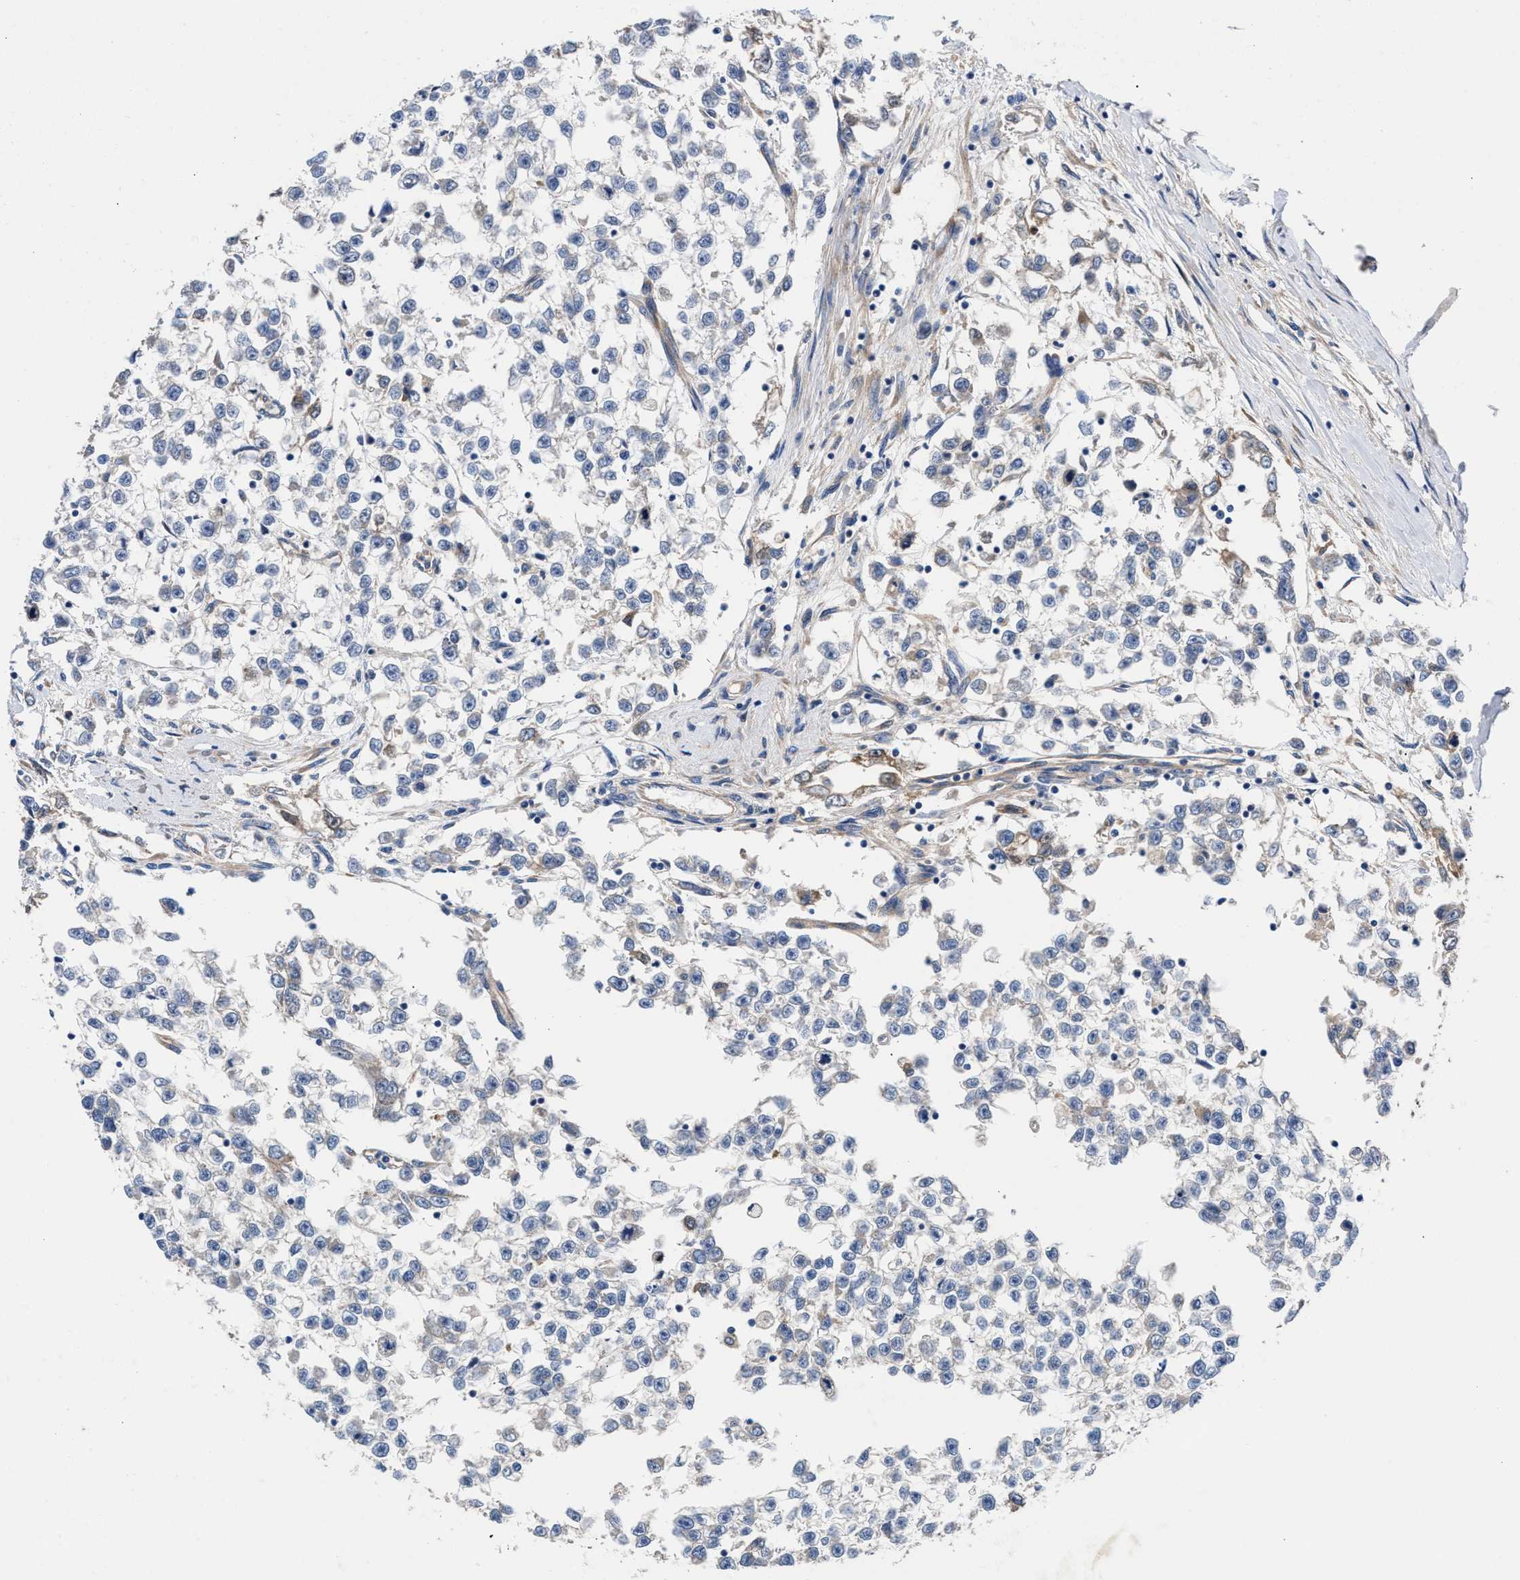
{"staining": {"intensity": "negative", "quantity": "none", "location": "none"}, "tissue": "testis cancer", "cell_type": "Tumor cells", "image_type": "cancer", "snomed": [{"axis": "morphology", "description": "Seminoma, NOS"}, {"axis": "morphology", "description": "Carcinoma, Embryonal, NOS"}, {"axis": "topography", "description": "Testis"}], "caption": "DAB immunohistochemical staining of testis cancer exhibits no significant staining in tumor cells. (DAB (3,3'-diaminobenzidine) immunohistochemistry (IHC) with hematoxylin counter stain).", "gene": "SH3GL1", "patient": {"sex": "male", "age": 51}}